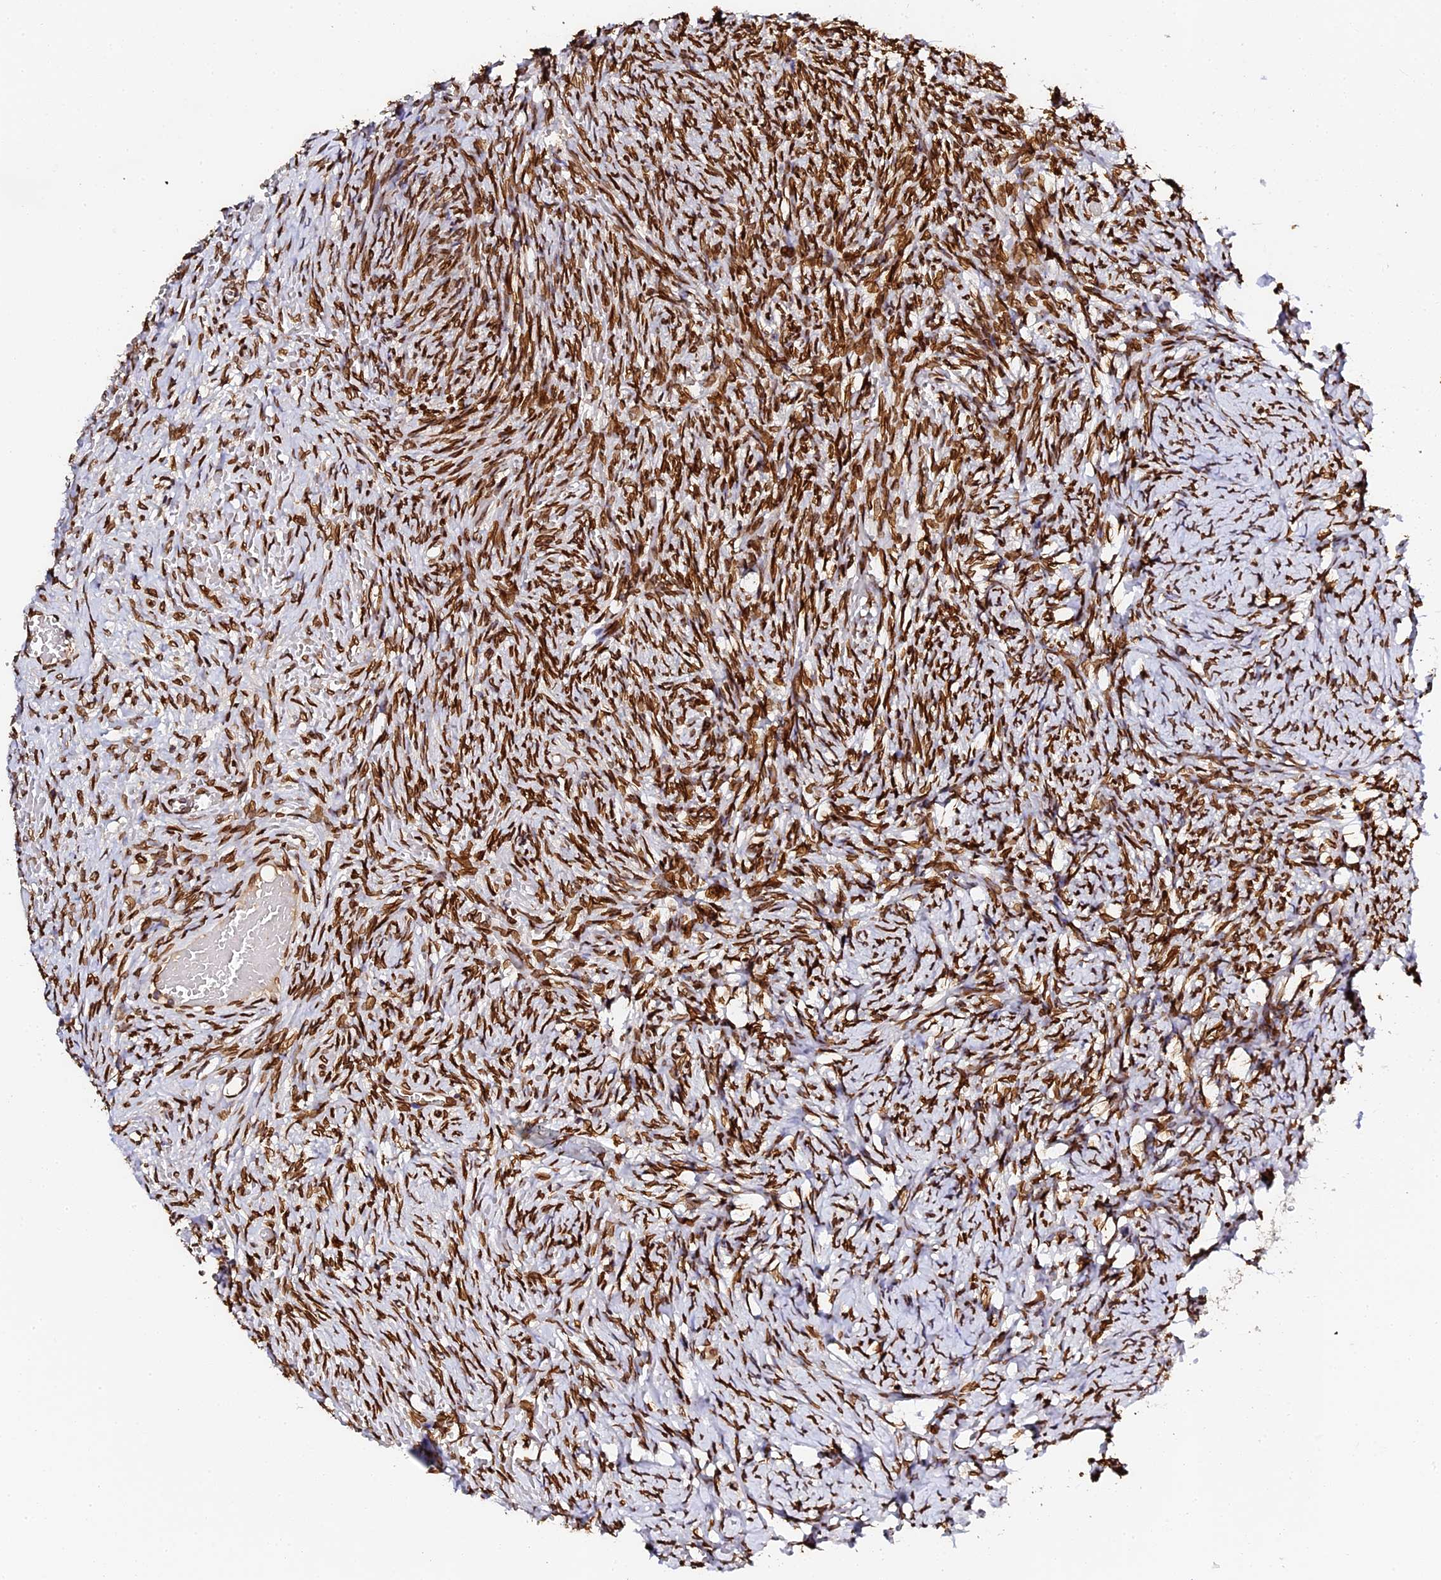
{"staining": {"intensity": "strong", "quantity": ">75%", "location": "nuclear"}, "tissue": "ovary", "cell_type": "Ovarian stroma cells", "image_type": "normal", "snomed": [{"axis": "morphology", "description": "Adenocarcinoma, NOS"}, {"axis": "topography", "description": "Endometrium"}], "caption": "A high-resolution micrograph shows immunohistochemistry staining of normal ovary, which exhibits strong nuclear expression in about >75% of ovarian stroma cells. The staining was performed using DAB, with brown indicating positive protein expression. Nuclei are stained blue with hematoxylin.", "gene": "ANAPC5", "patient": {"sex": "female", "age": 32}}